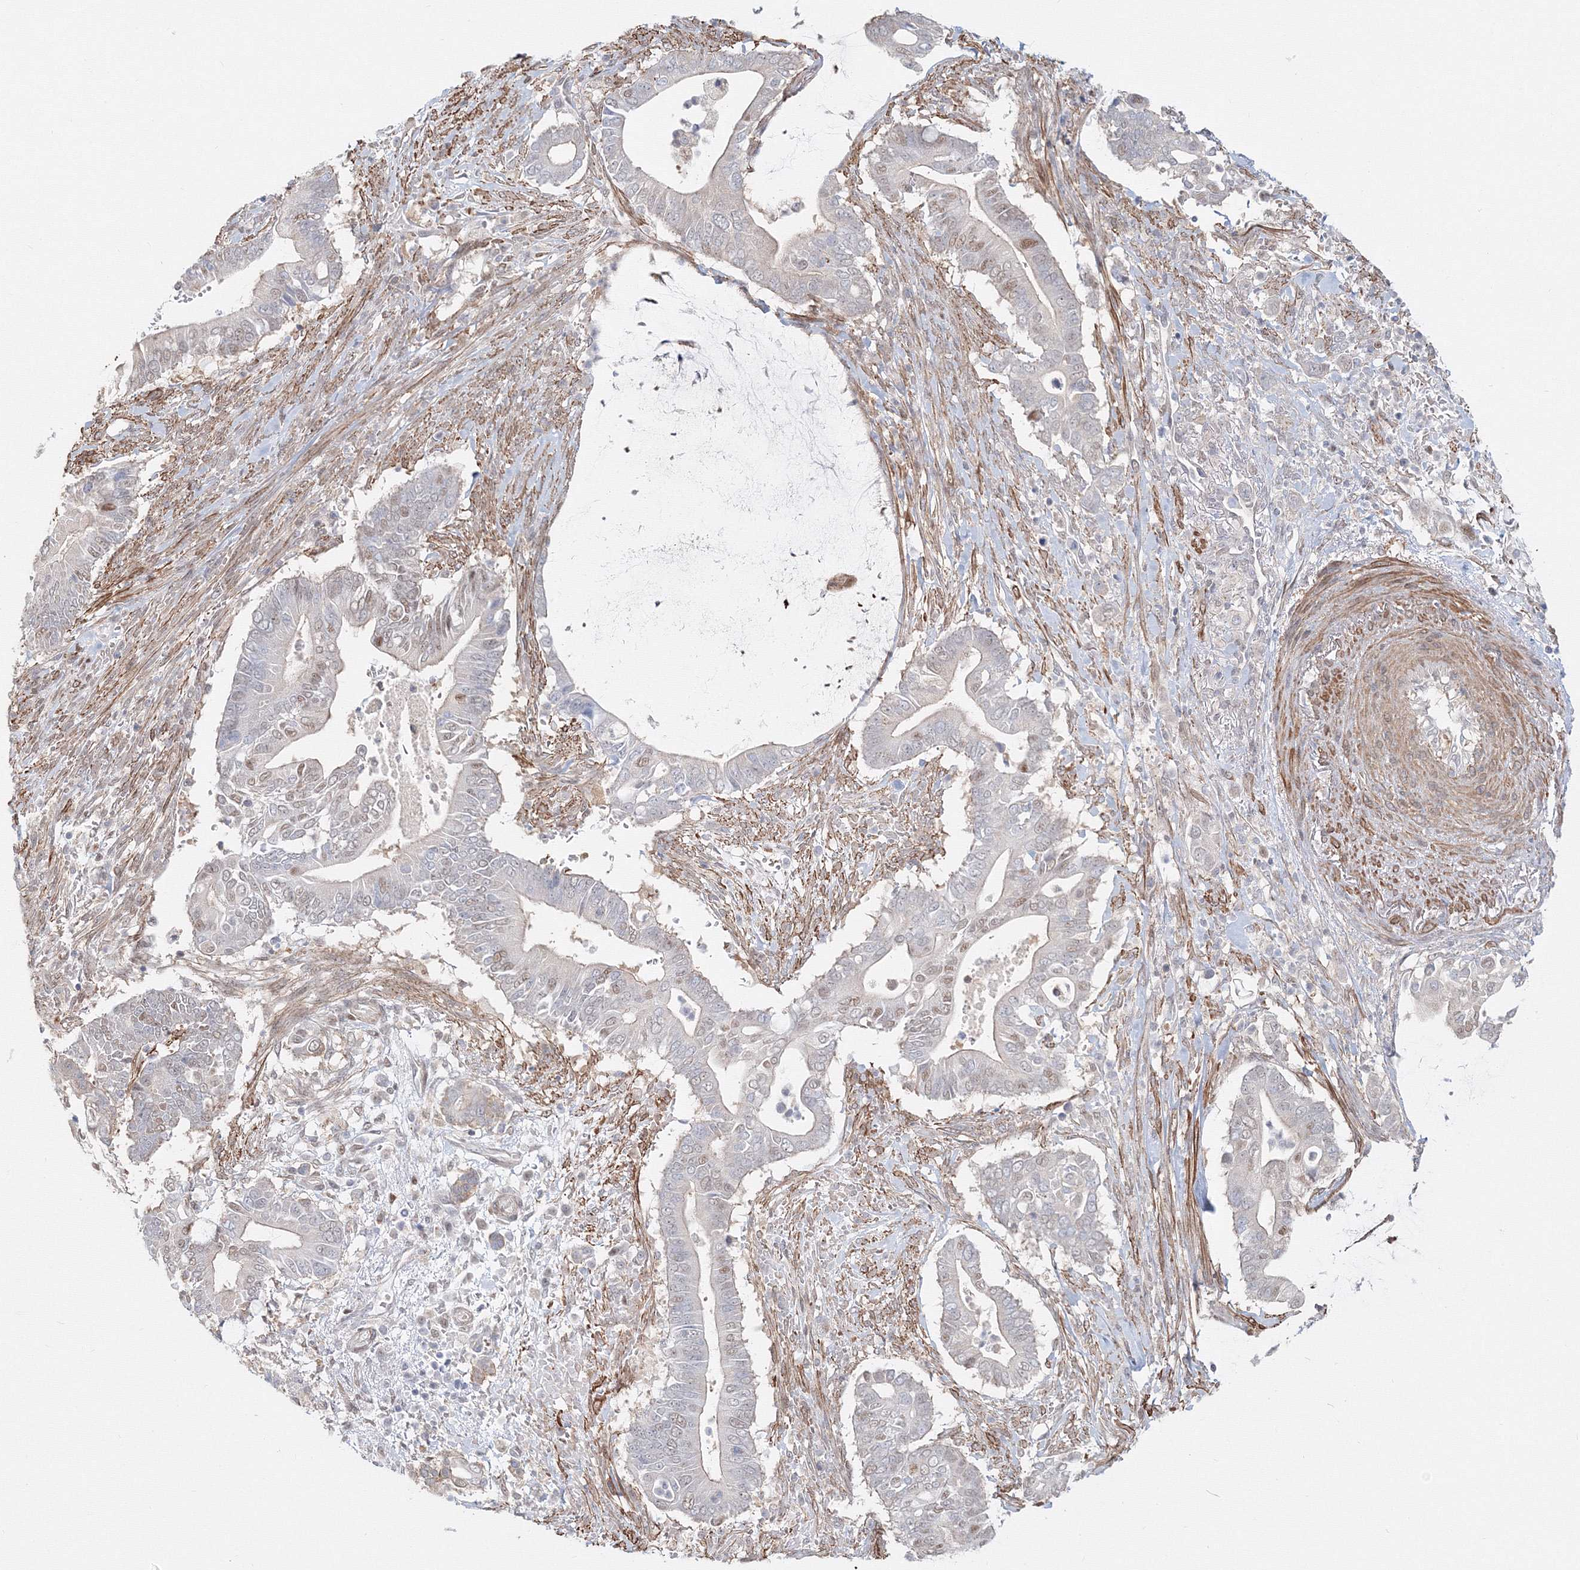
{"staining": {"intensity": "moderate", "quantity": "<25%", "location": "nuclear"}, "tissue": "pancreatic cancer", "cell_type": "Tumor cells", "image_type": "cancer", "snomed": [{"axis": "morphology", "description": "Adenocarcinoma, NOS"}, {"axis": "topography", "description": "Pancreas"}], "caption": "DAB immunohistochemical staining of pancreatic cancer exhibits moderate nuclear protein positivity in approximately <25% of tumor cells. (DAB = brown stain, brightfield microscopy at high magnification).", "gene": "ARHGAP21", "patient": {"sex": "male", "age": 68}}